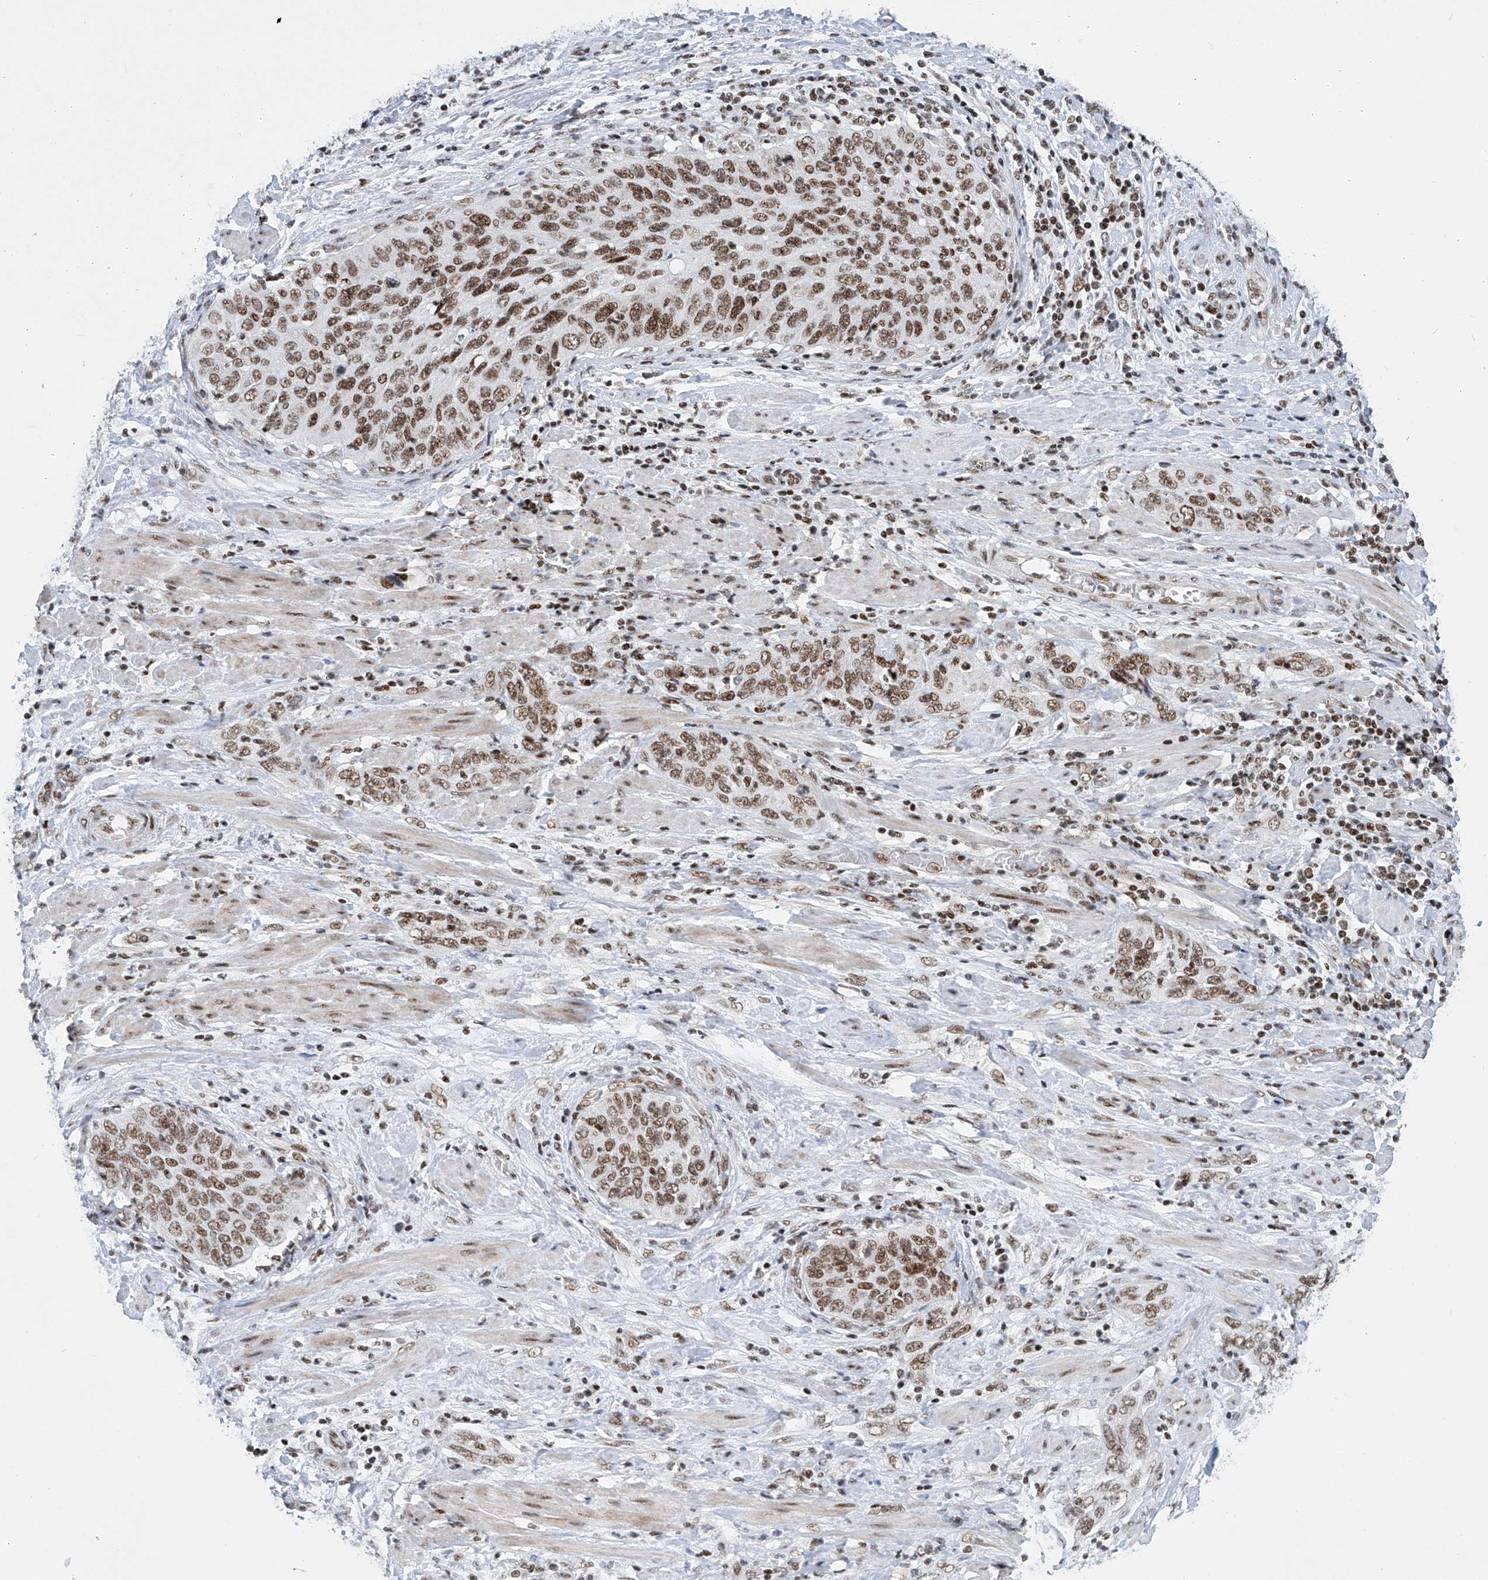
{"staining": {"intensity": "moderate", "quantity": ">75%", "location": "nuclear"}, "tissue": "cervical cancer", "cell_type": "Tumor cells", "image_type": "cancer", "snomed": [{"axis": "morphology", "description": "Squamous cell carcinoma, NOS"}, {"axis": "topography", "description": "Cervix"}], "caption": "An image of cervical squamous cell carcinoma stained for a protein shows moderate nuclear brown staining in tumor cells.", "gene": "TAF4", "patient": {"sex": "female", "age": 60}}